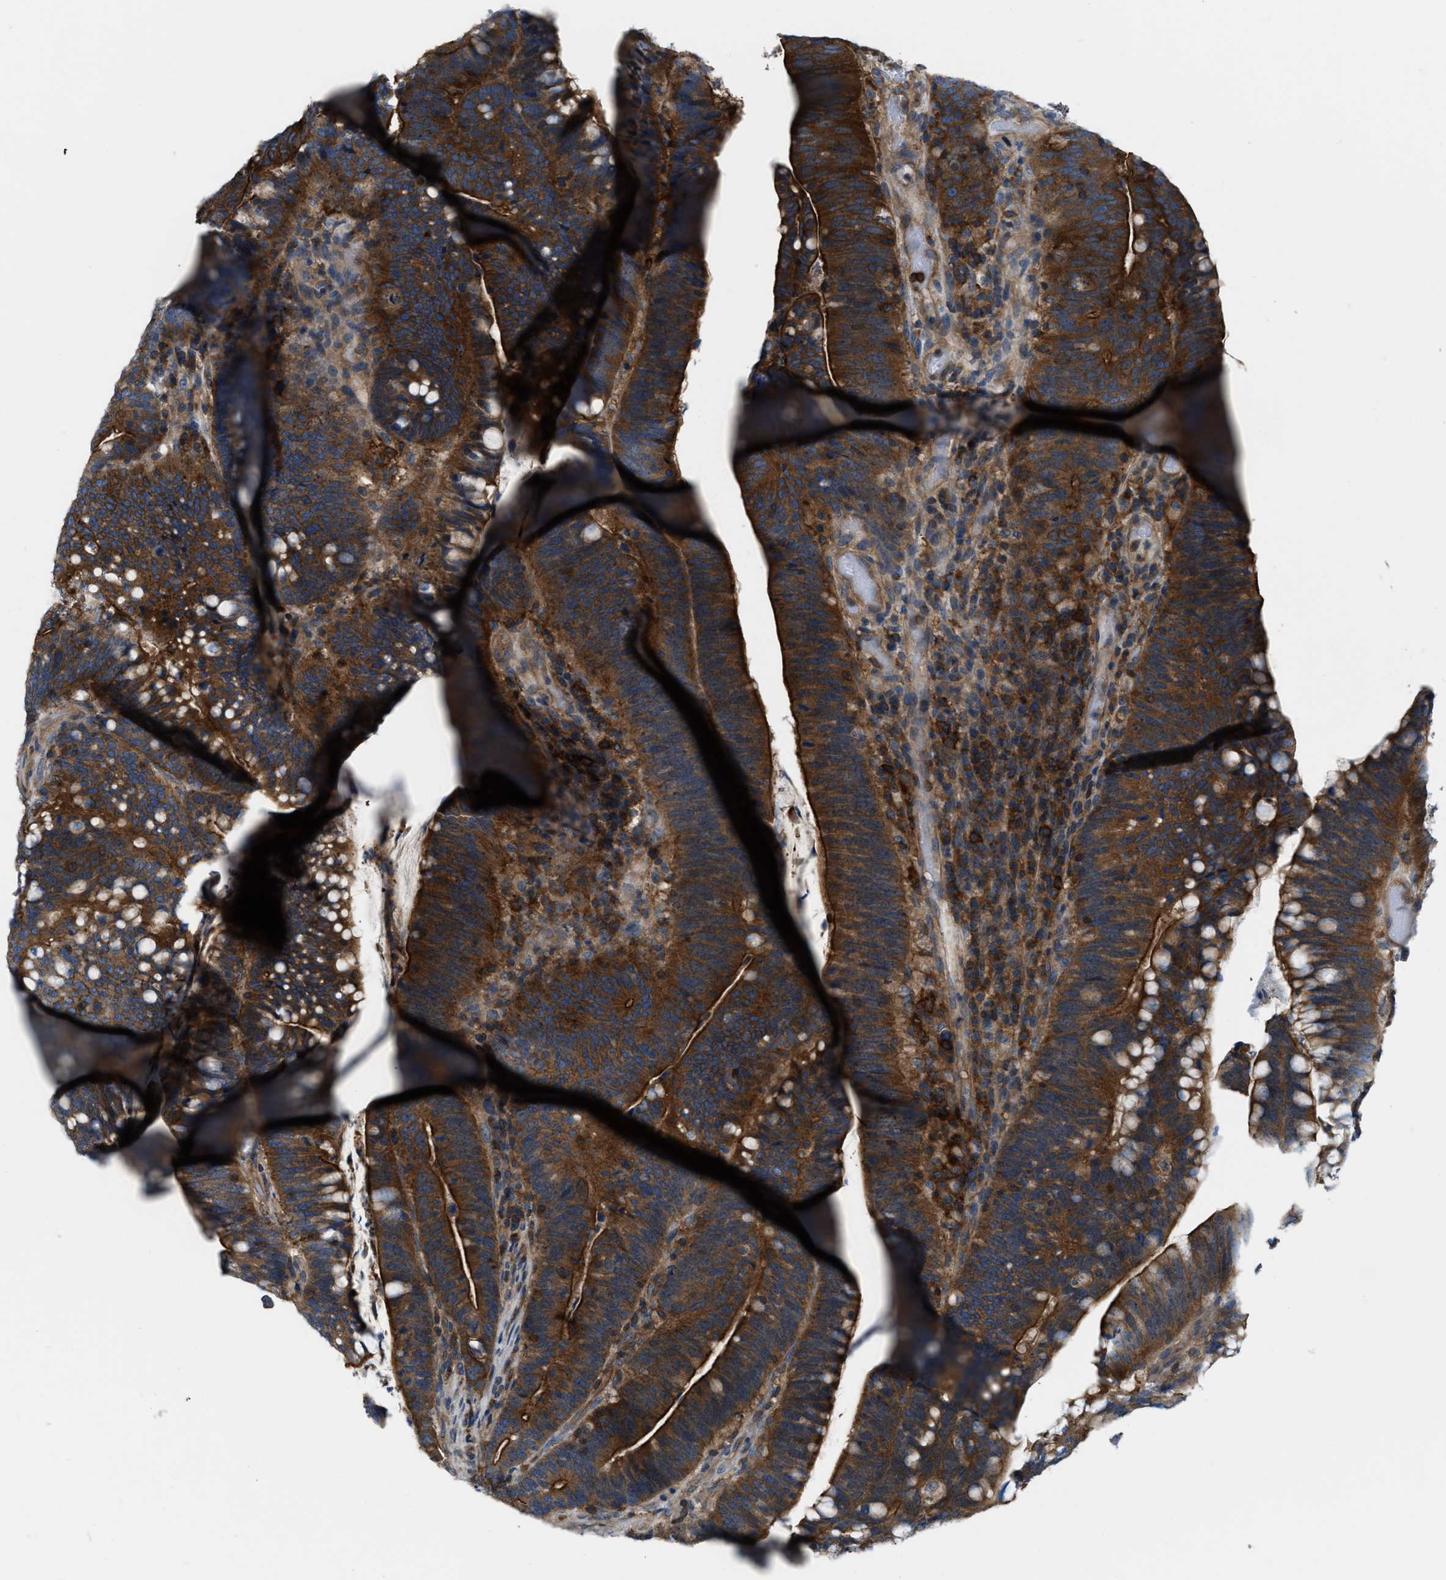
{"staining": {"intensity": "strong", "quantity": ">75%", "location": "cytoplasmic/membranous"}, "tissue": "colorectal cancer", "cell_type": "Tumor cells", "image_type": "cancer", "snomed": [{"axis": "morphology", "description": "Normal tissue, NOS"}, {"axis": "morphology", "description": "Adenocarcinoma, NOS"}, {"axis": "topography", "description": "Colon"}], "caption": "Strong cytoplasmic/membranous protein staining is identified in about >75% of tumor cells in colorectal adenocarcinoma. (Brightfield microscopy of DAB IHC at high magnification).", "gene": "MYO18A", "patient": {"sex": "female", "age": 66}}